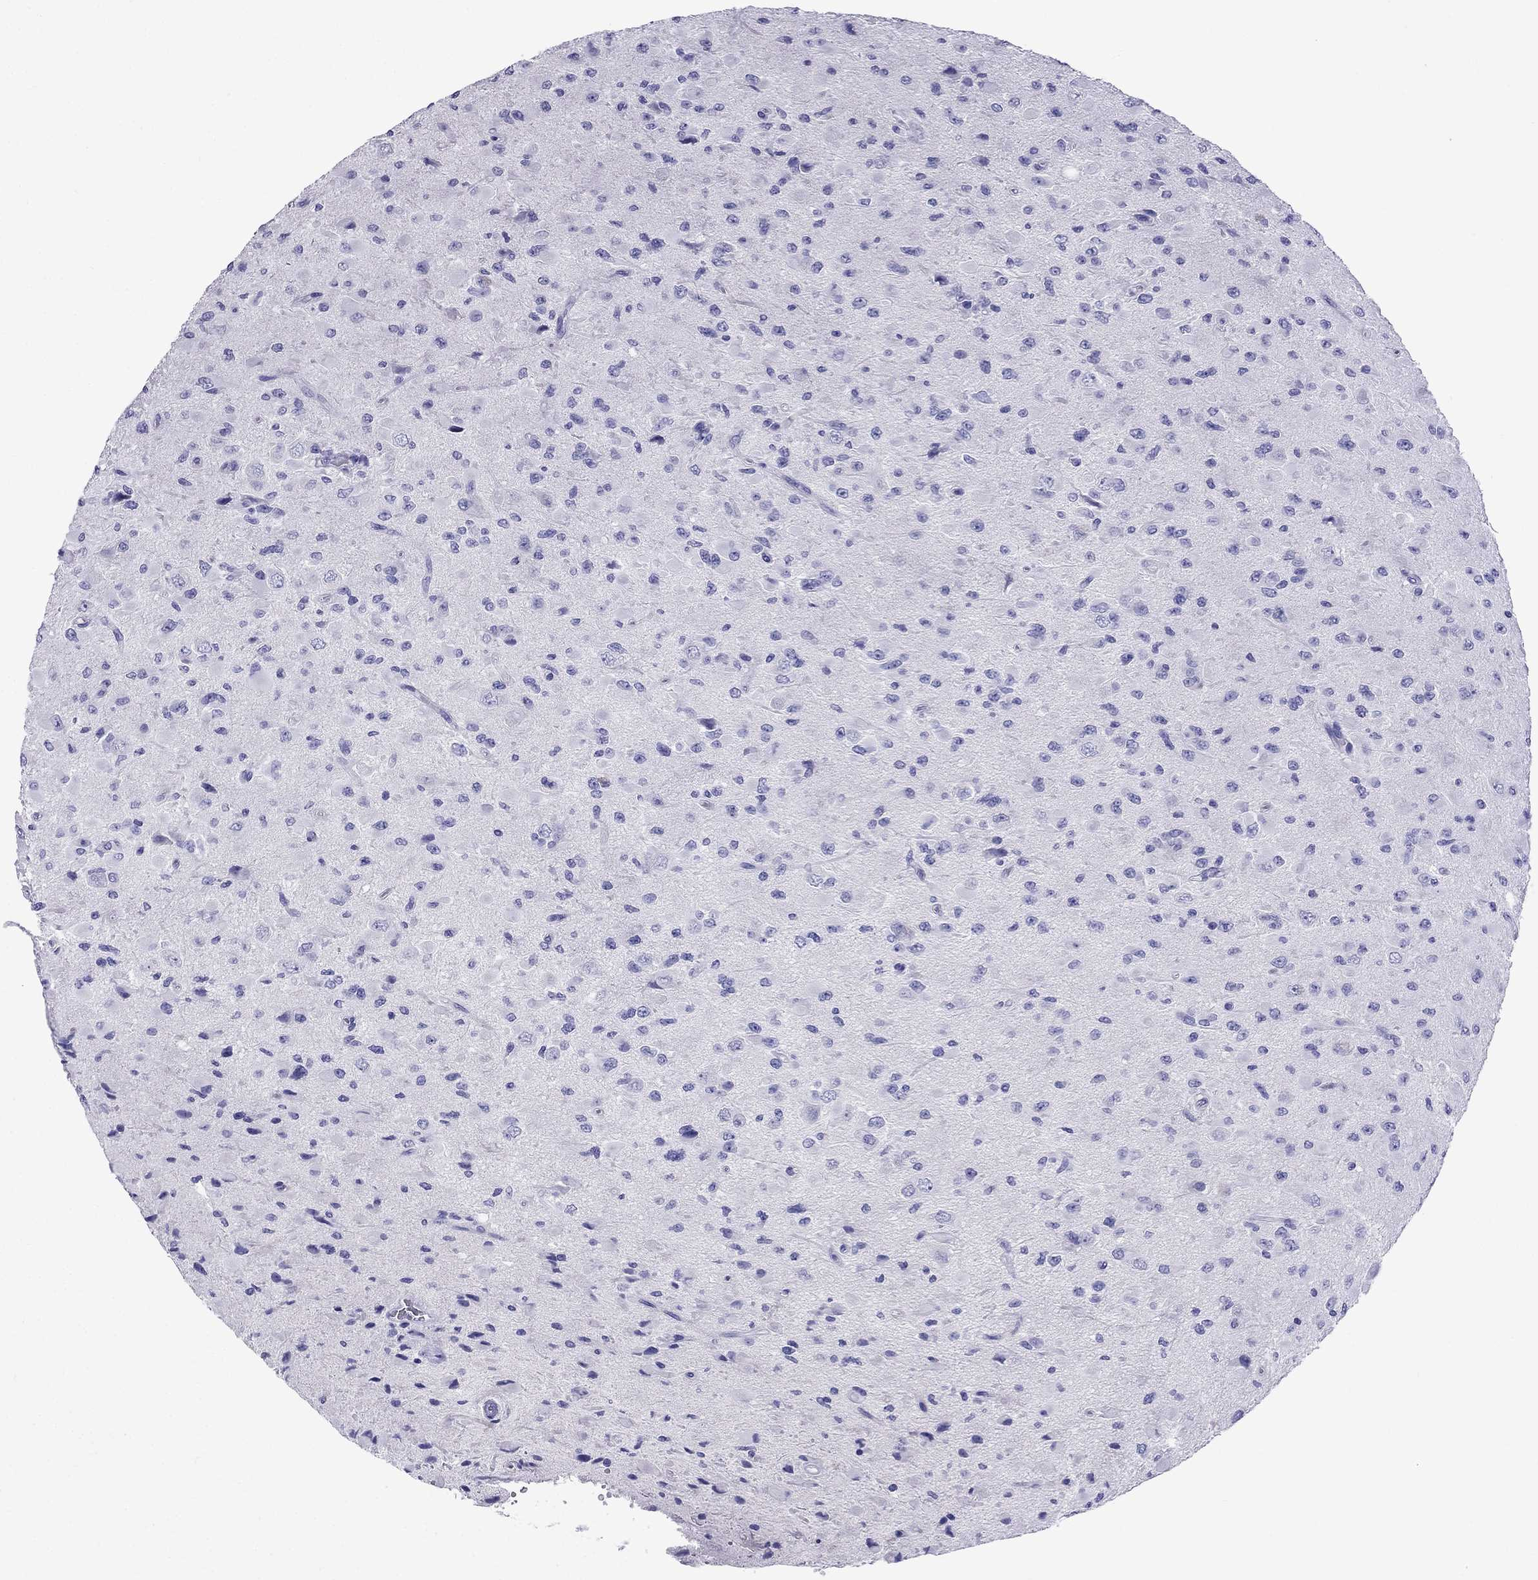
{"staining": {"intensity": "negative", "quantity": "none", "location": "none"}, "tissue": "glioma", "cell_type": "Tumor cells", "image_type": "cancer", "snomed": [{"axis": "morphology", "description": "Glioma, malignant, High grade"}, {"axis": "topography", "description": "Cerebral cortex"}], "caption": "Immunohistochemistry image of neoplastic tissue: human glioma stained with DAB reveals no significant protein expression in tumor cells. (DAB (3,3'-diaminobenzidine) immunohistochemistry, high magnification).", "gene": "ARR3", "patient": {"sex": "male", "age": 35}}